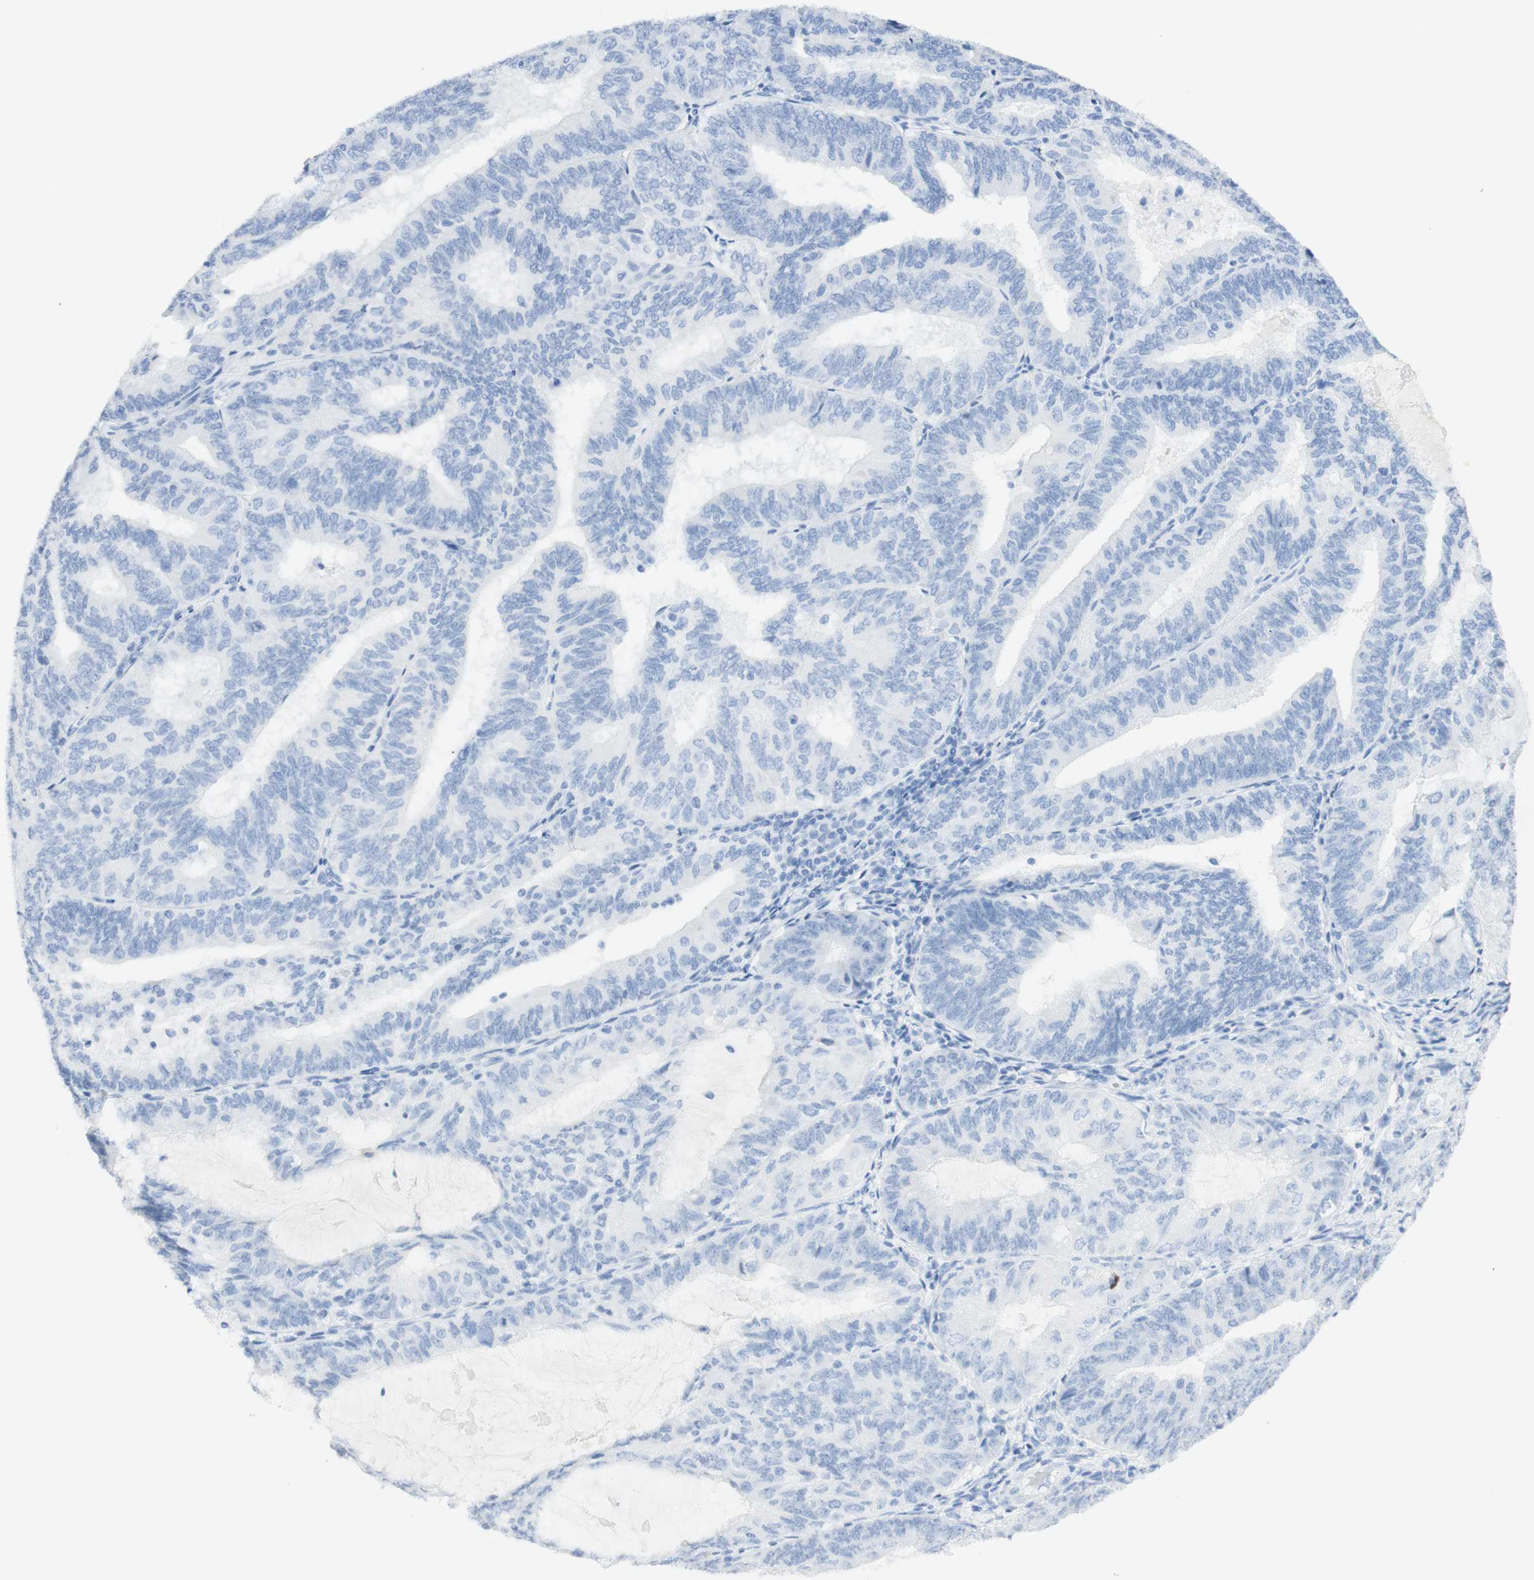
{"staining": {"intensity": "negative", "quantity": "none", "location": "none"}, "tissue": "endometrial cancer", "cell_type": "Tumor cells", "image_type": "cancer", "snomed": [{"axis": "morphology", "description": "Adenocarcinoma, NOS"}, {"axis": "topography", "description": "Endometrium"}], "caption": "An immunohistochemistry (IHC) micrograph of endometrial cancer is shown. There is no staining in tumor cells of endometrial cancer. The staining was performed using DAB to visualize the protein expression in brown, while the nuclei were stained in blue with hematoxylin (Magnification: 20x).", "gene": "TPO", "patient": {"sex": "female", "age": 81}}